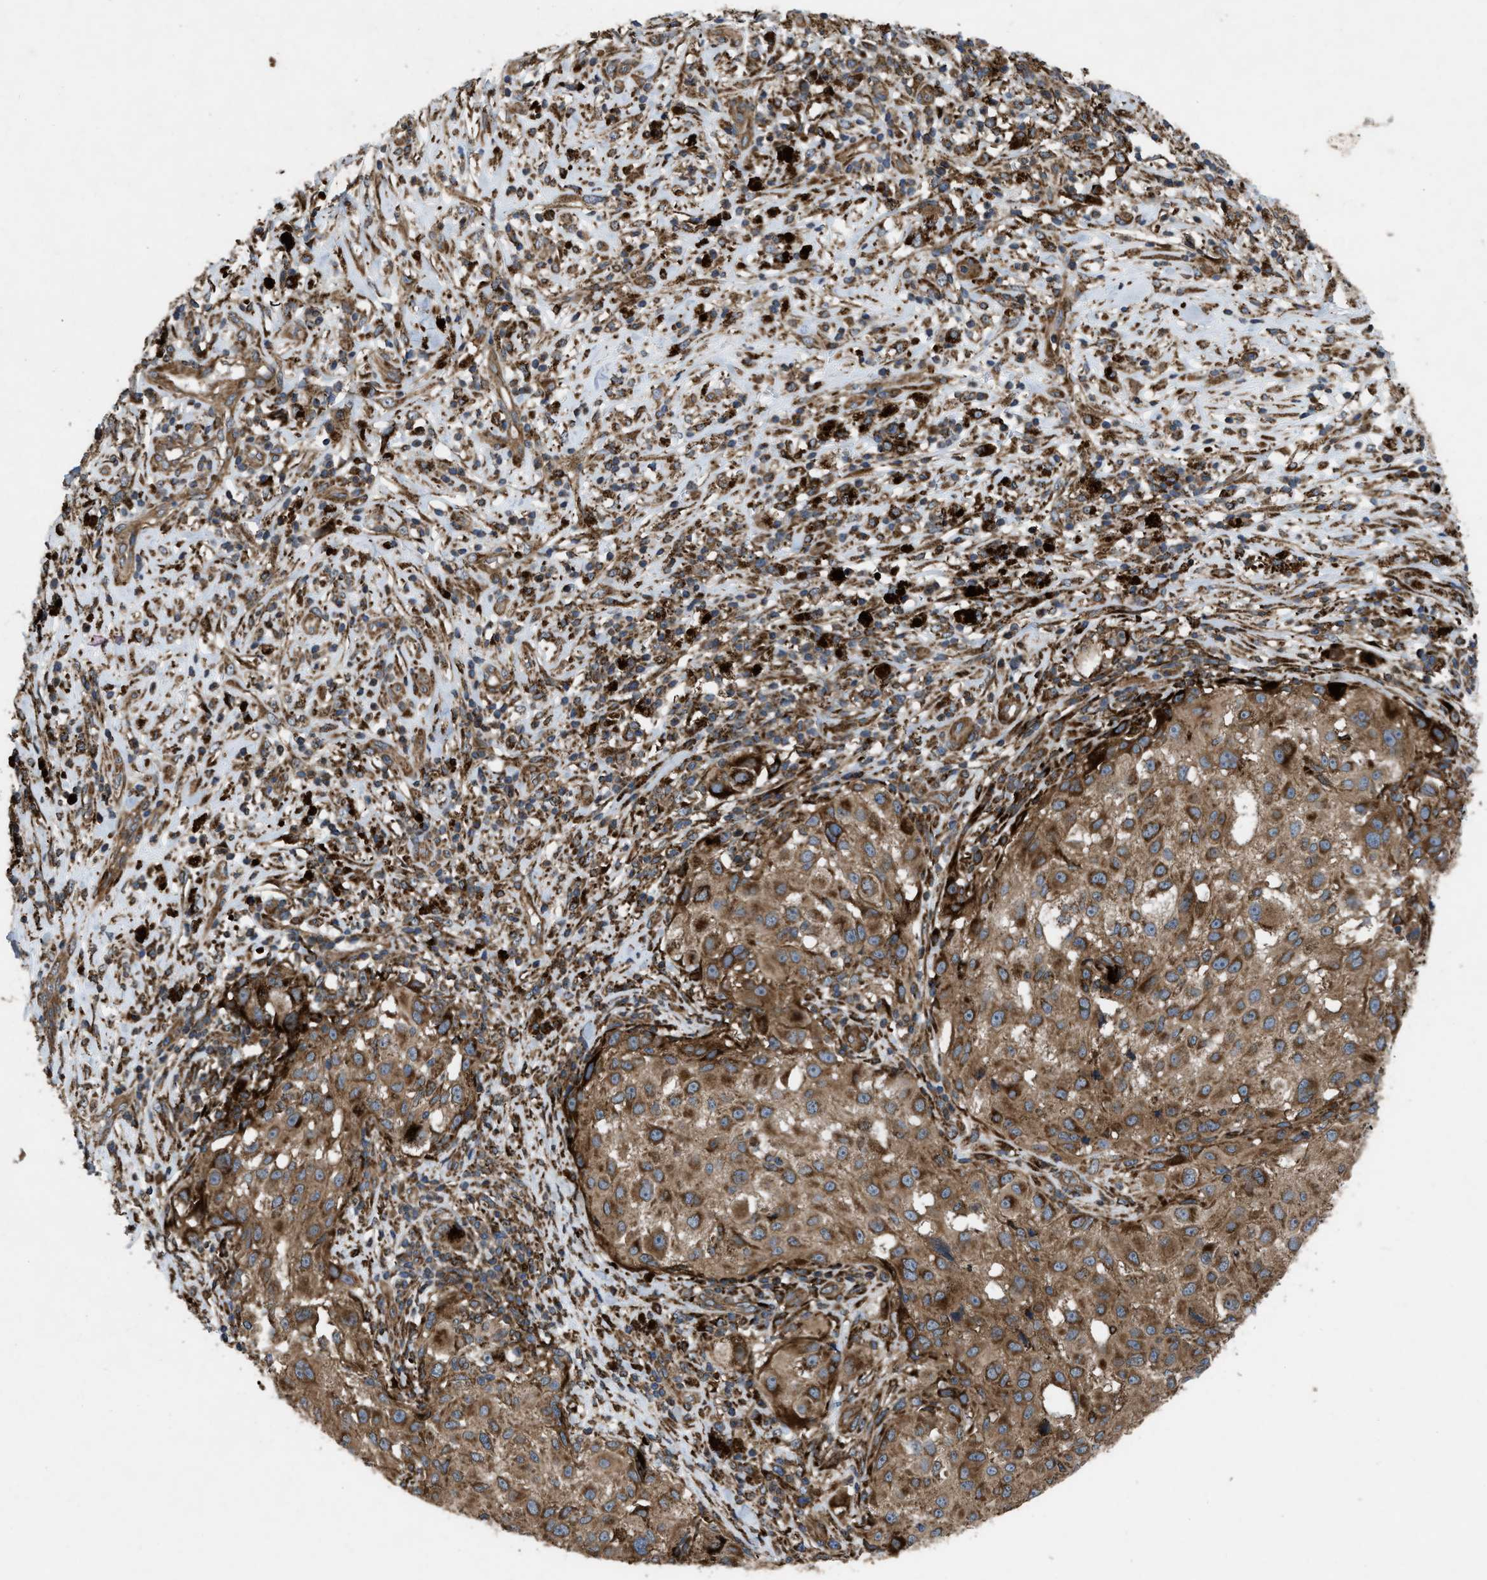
{"staining": {"intensity": "moderate", "quantity": ">75%", "location": "cytoplasmic/membranous"}, "tissue": "melanoma", "cell_type": "Tumor cells", "image_type": "cancer", "snomed": [{"axis": "morphology", "description": "Necrosis, NOS"}, {"axis": "morphology", "description": "Malignant melanoma, NOS"}, {"axis": "topography", "description": "Skin"}], "caption": "This is a micrograph of immunohistochemistry (IHC) staining of melanoma, which shows moderate staining in the cytoplasmic/membranous of tumor cells.", "gene": "PER3", "patient": {"sex": "female", "age": 87}}